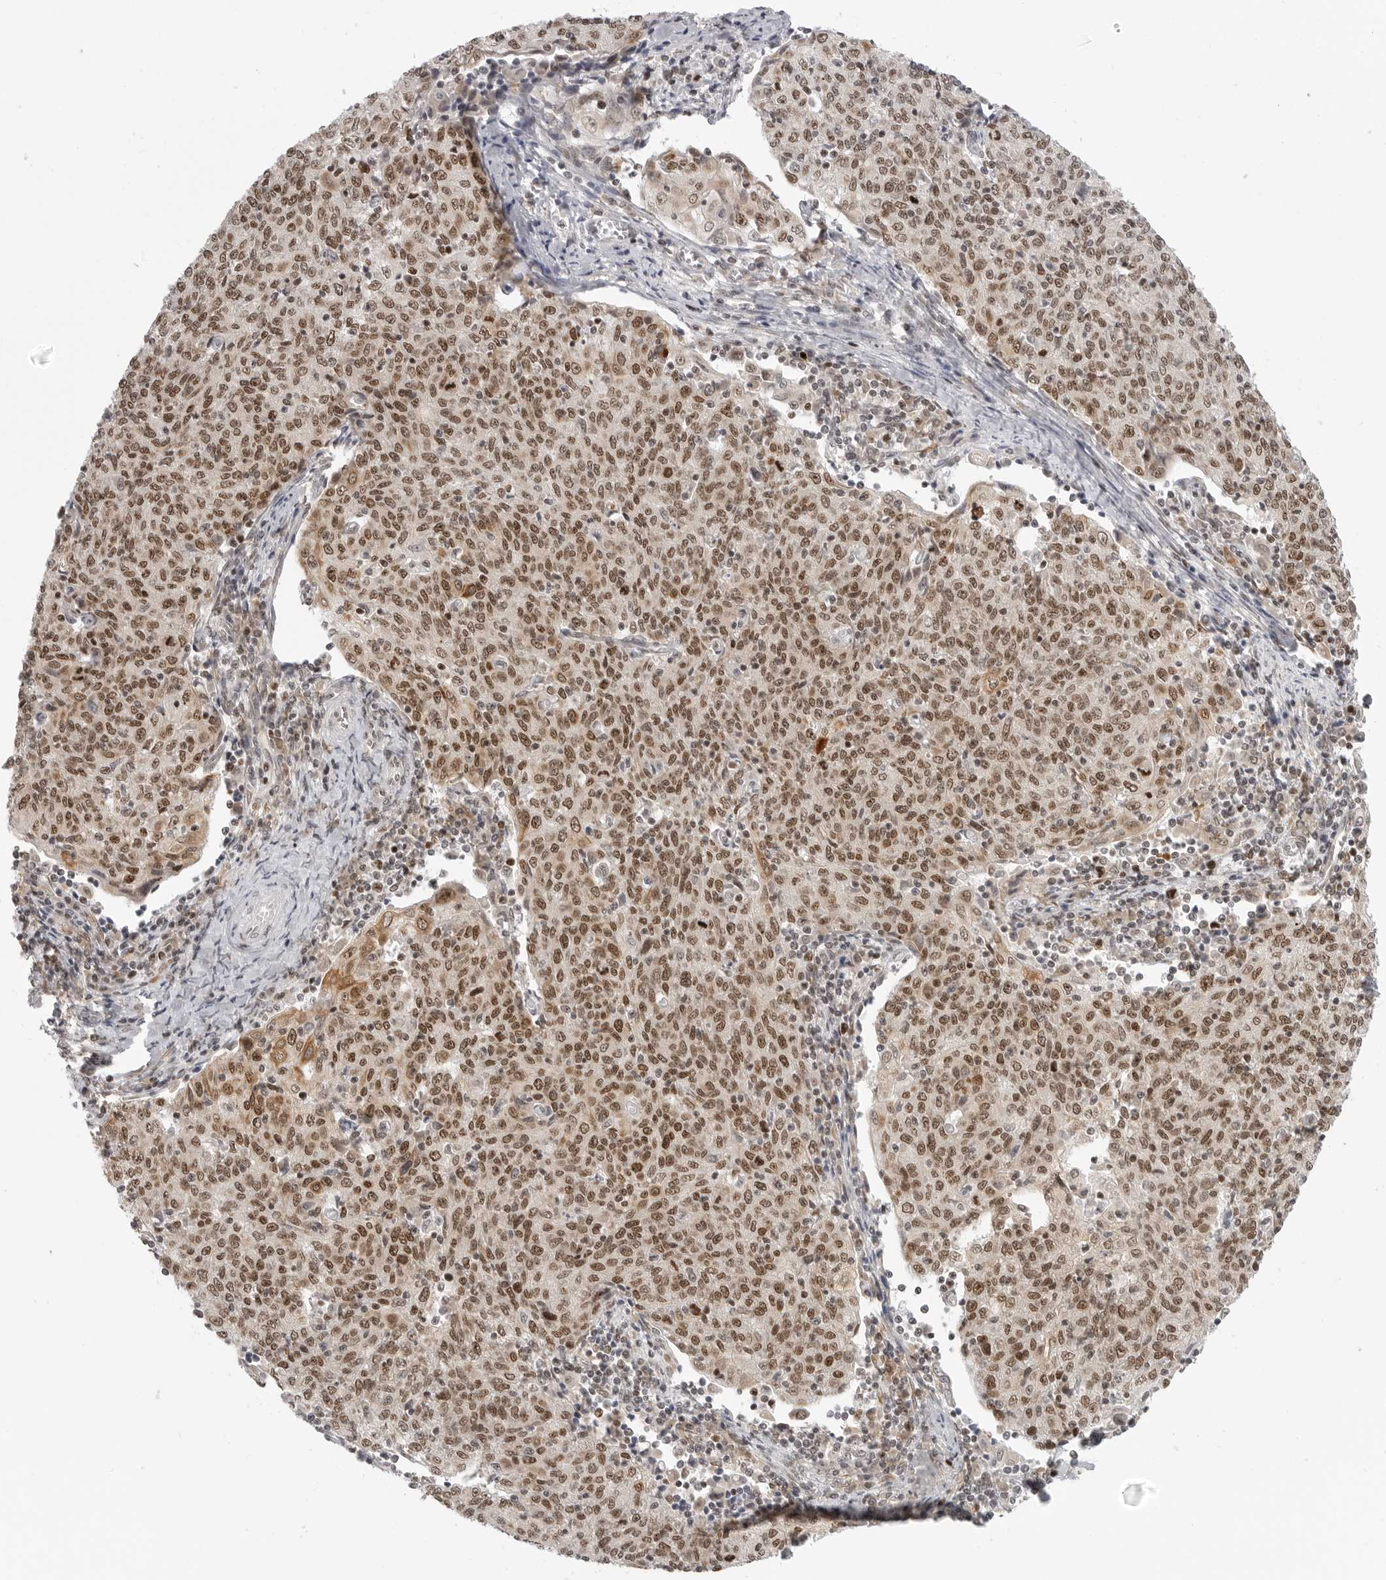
{"staining": {"intensity": "moderate", "quantity": ">75%", "location": "nuclear"}, "tissue": "cervical cancer", "cell_type": "Tumor cells", "image_type": "cancer", "snomed": [{"axis": "morphology", "description": "Squamous cell carcinoma, NOS"}, {"axis": "topography", "description": "Cervix"}], "caption": "Protein analysis of cervical cancer (squamous cell carcinoma) tissue shows moderate nuclear positivity in about >75% of tumor cells.", "gene": "PRDM10", "patient": {"sex": "female", "age": 48}}